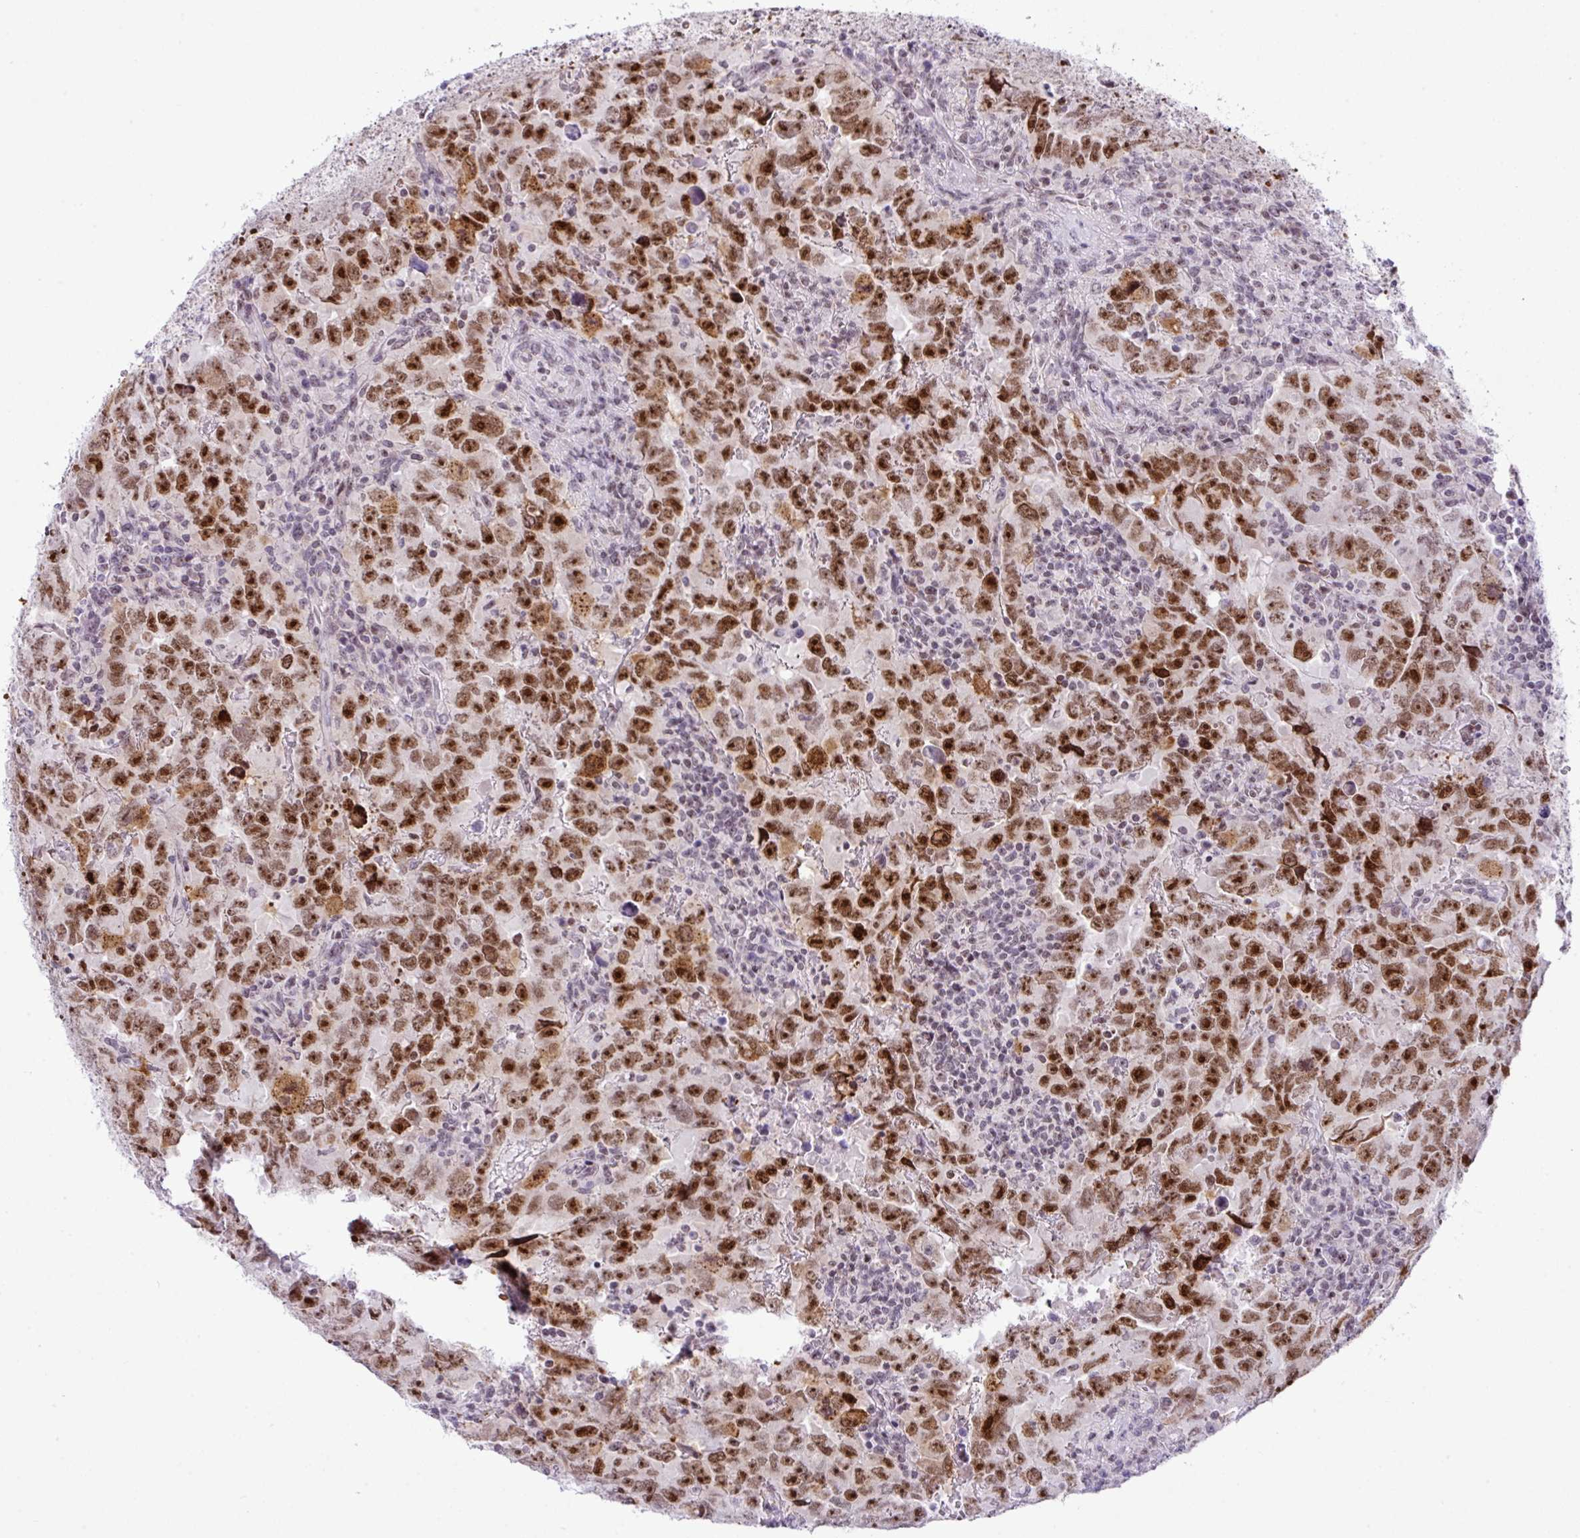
{"staining": {"intensity": "strong", "quantity": ">75%", "location": "nuclear"}, "tissue": "testis cancer", "cell_type": "Tumor cells", "image_type": "cancer", "snomed": [{"axis": "morphology", "description": "Carcinoma, Embryonal, NOS"}, {"axis": "topography", "description": "Testis"}], "caption": "Testis embryonal carcinoma stained with a brown dye shows strong nuclear positive positivity in about >75% of tumor cells.", "gene": "CCDC137", "patient": {"sex": "male", "age": 24}}